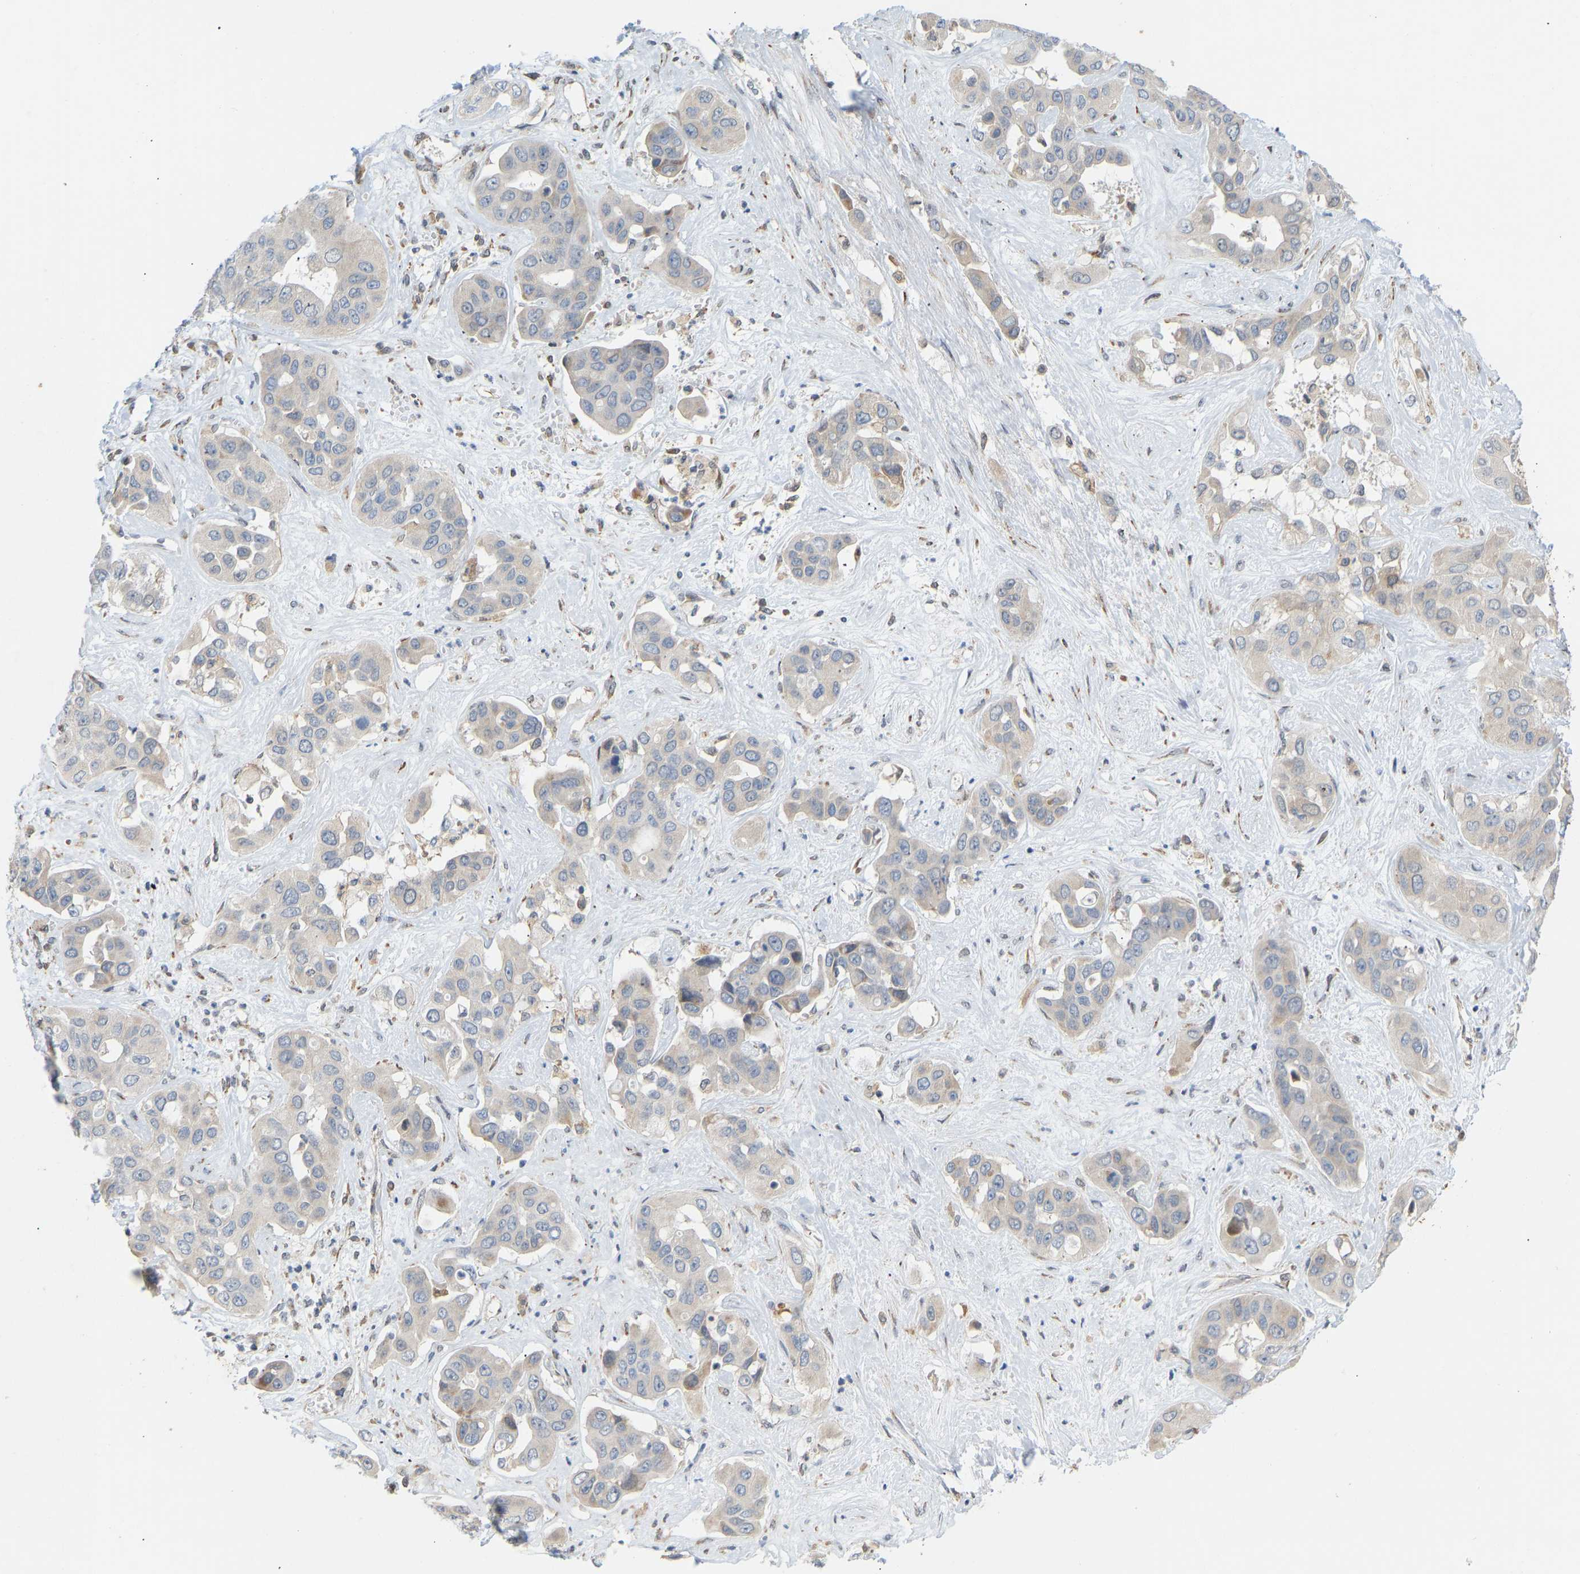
{"staining": {"intensity": "negative", "quantity": "none", "location": "none"}, "tissue": "liver cancer", "cell_type": "Tumor cells", "image_type": "cancer", "snomed": [{"axis": "morphology", "description": "Cholangiocarcinoma"}, {"axis": "topography", "description": "Liver"}], "caption": "There is no significant expression in tumor cells of liver cancer.", "gene": "BEND3", "patient": {"sex": "female", "age": 52}}